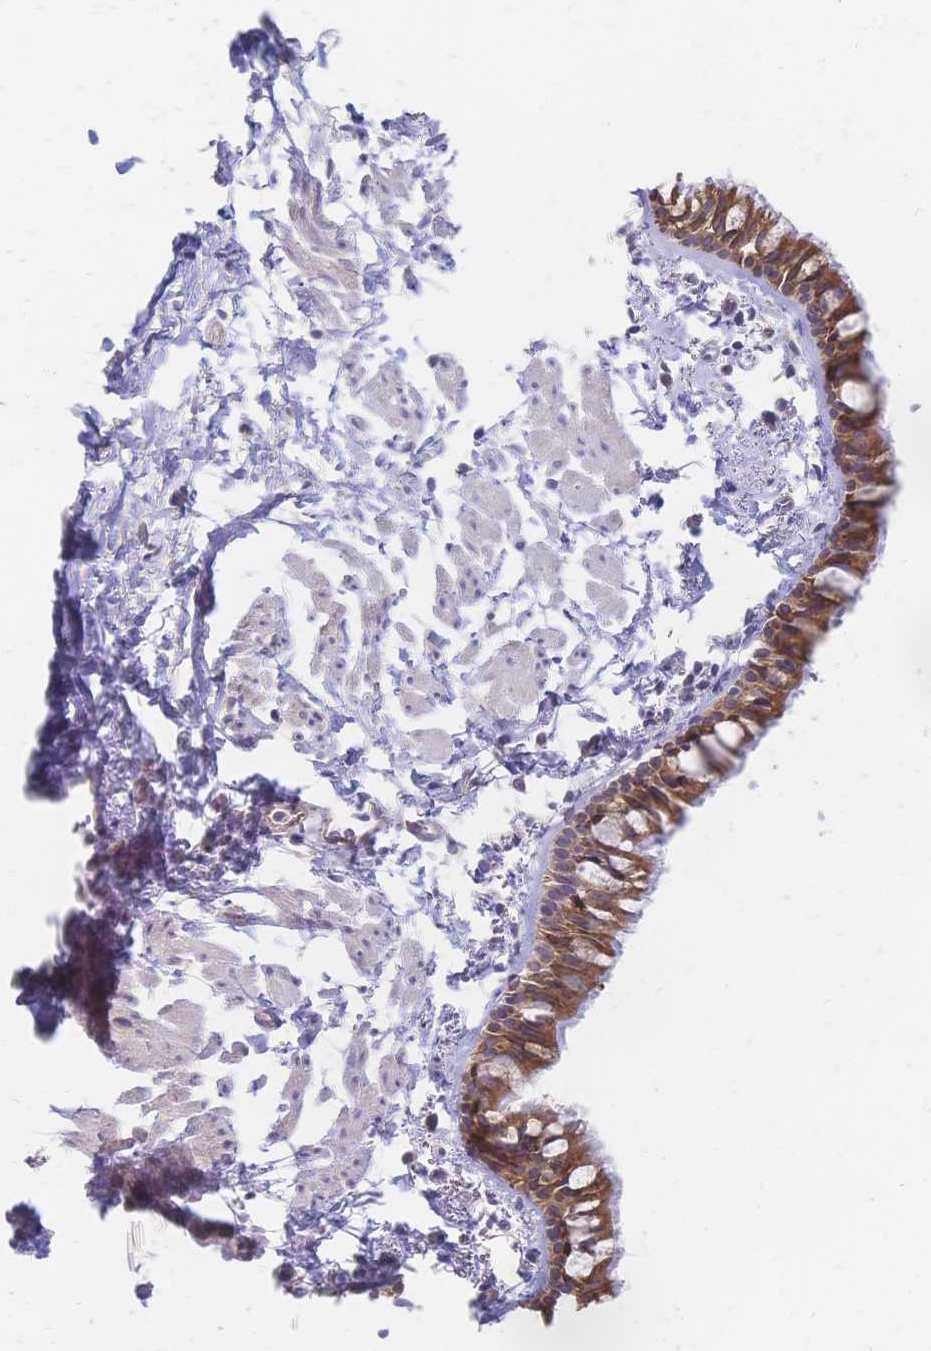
{"staining": {"intensity": "moderate", "quantity": ">75%", "location": "cytoplasmic/membranous"}, "tissue": "bronchus", "cell_type": "Respiratory epithelial cells", "image_type": "normal", "snomed": [{"axis": "morphology", "description": "Normal tissue, NOS"}, {"axis": "topography", "description": "Cartilage tissue"}, {"axis": "topography", "description": "Bronchus"}, {"axis": "topography", "description": "Peripheral nerve tissue"}], "caption": "Immunohistochemistry (IHC) photomicrograph of unremarkable bronchus stained for a protein (brown), which reveals medium levels of moderate cytoplasmic/membranous expression in about >75% of respiratory epithelial cells.", "gene": "CYB5A", "patient": {"sex": "female", "age": 59}}